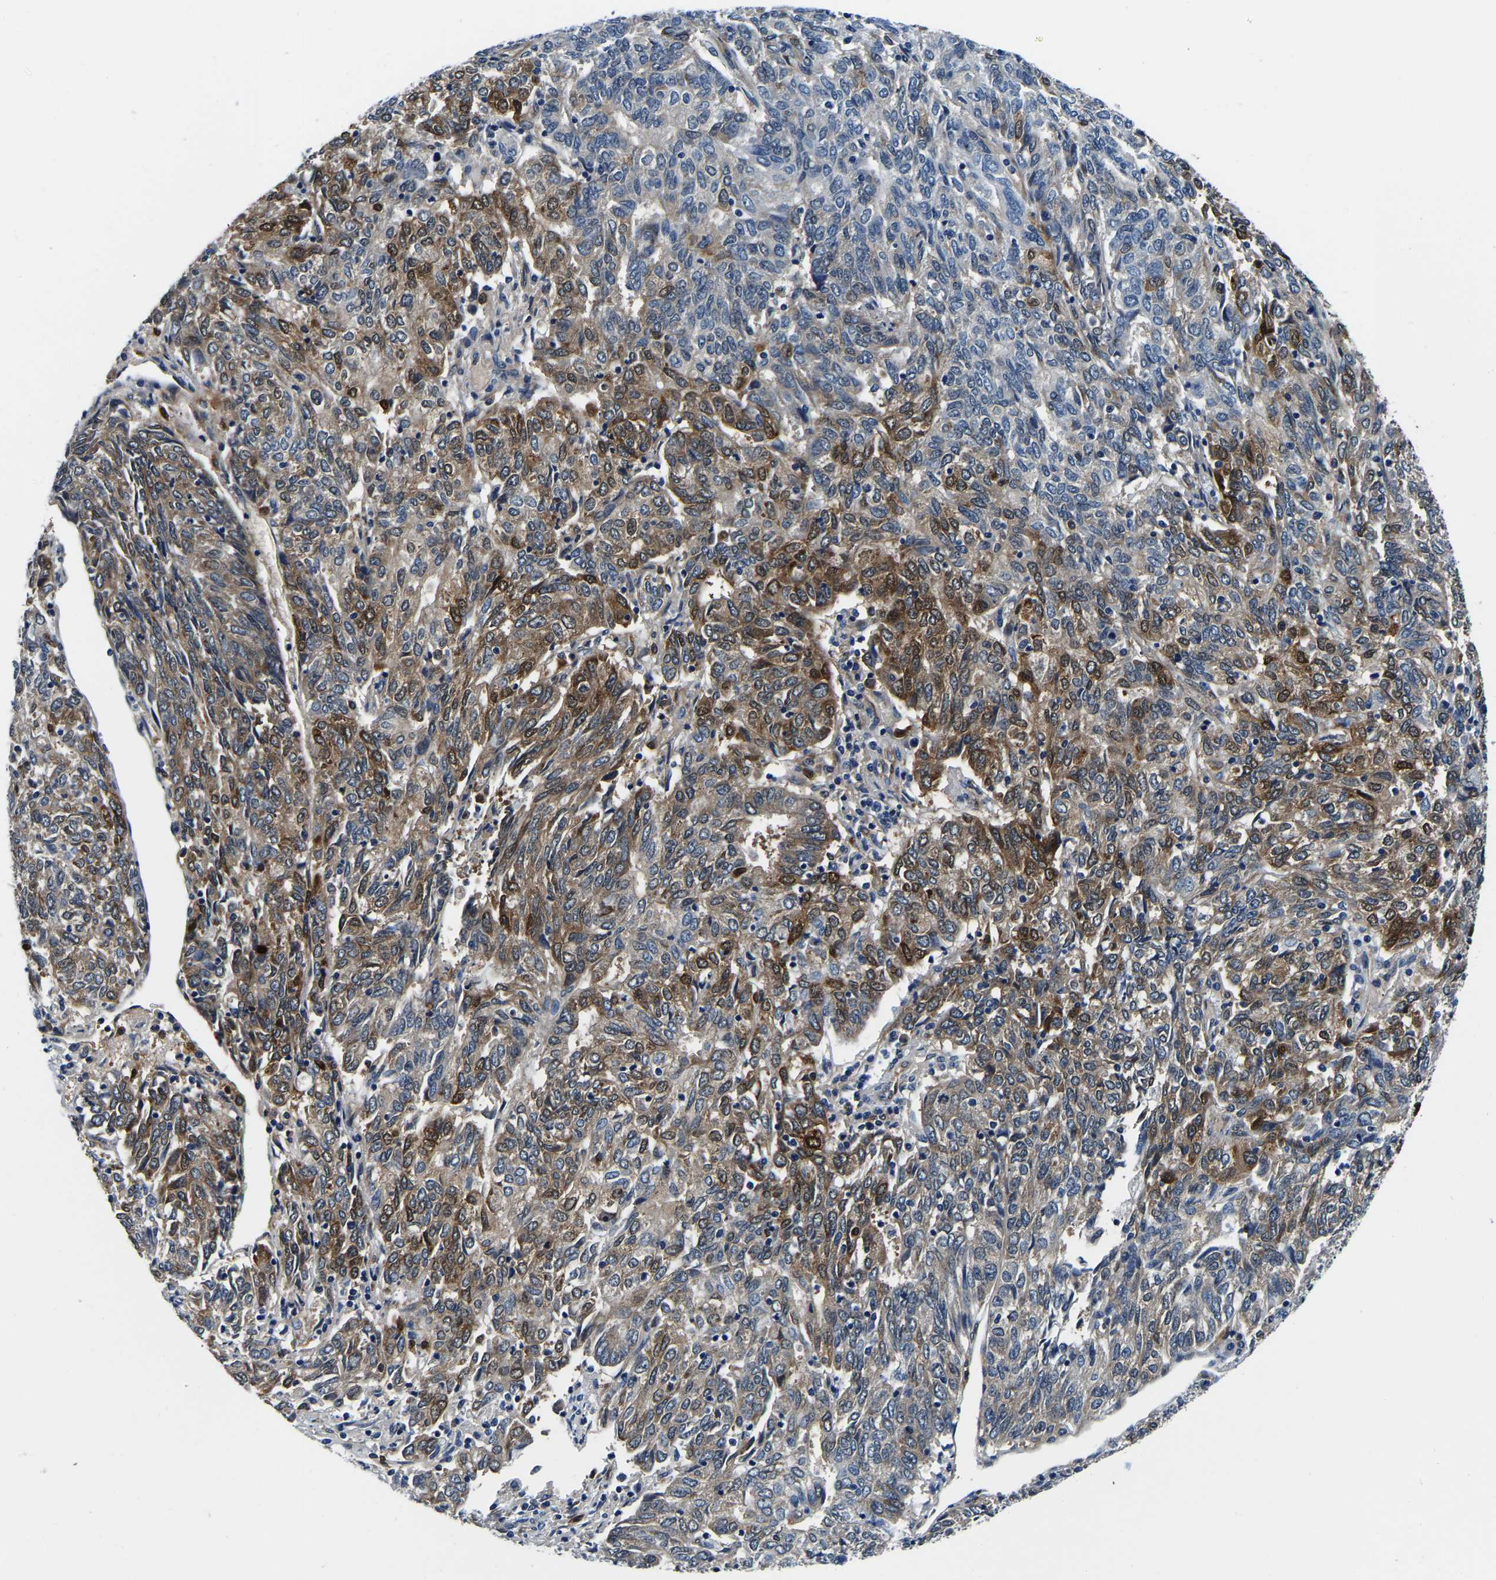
{"staining": {"intensity": "moderate", "quantity": "25%-75%", "location": "cytoplasmic/membranous,nuclear"}, "tissue": "endometrial cancer", "cell_type": "Tumor cells", "image_type": "cancer", "snomed": [{"axis": "morphology", "description": "Adenocarcinoma, NOS"}, {"axis": "topography", "description": "Endometrium"}], "caption": "This histopathology image exhibits immunohistochemistry (IHC) staining of human endometrial adenocarcinoma, with medium moderate cytoplasmic/membranous and nuclear positivity in about 25%-75% of tumor cells.", "gene": "S100A13", "patient": {"sex": "female", "age": 80}}